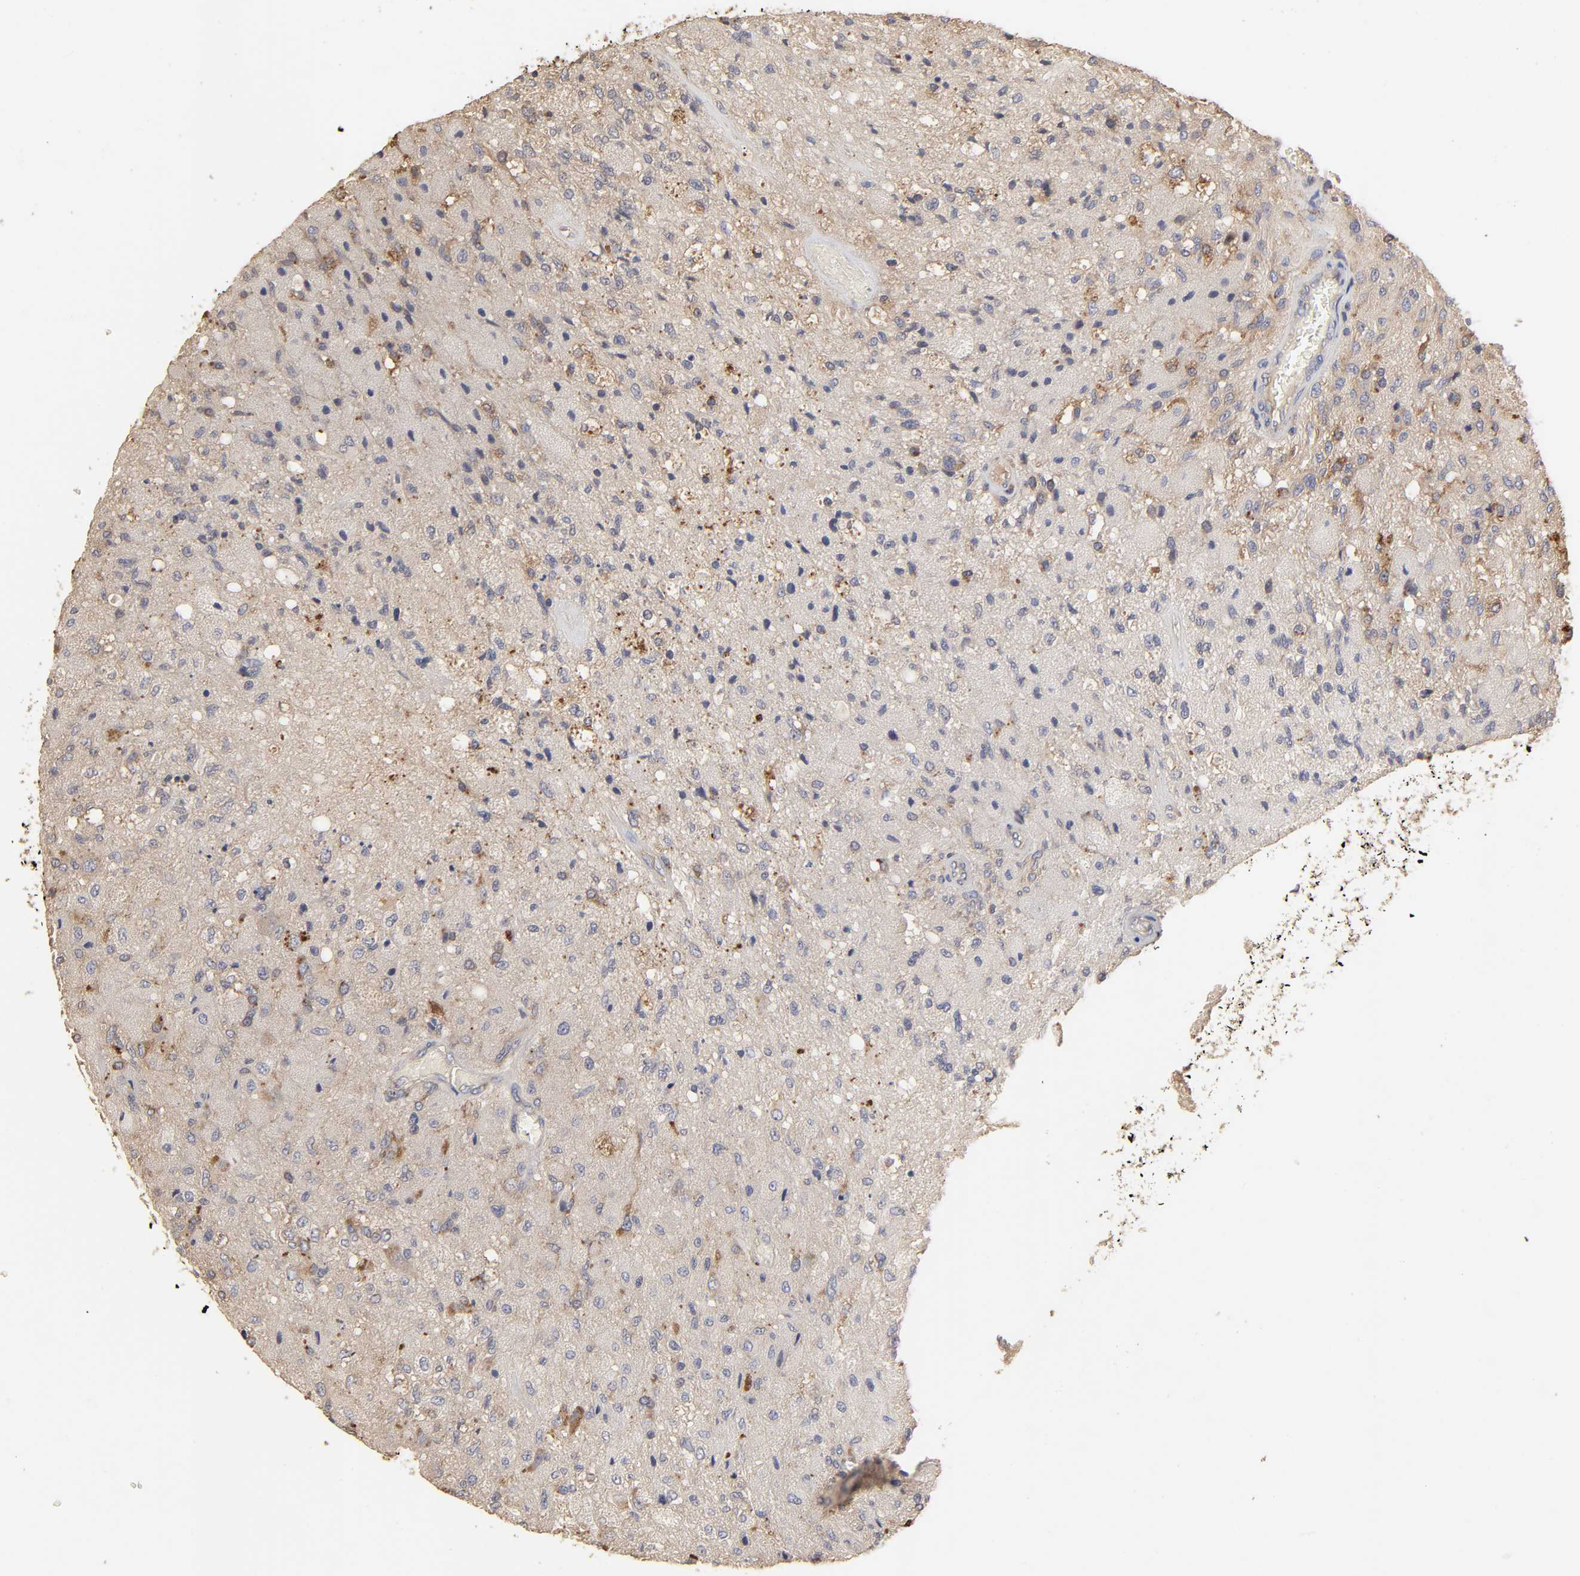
{"staining": {"intensity": "moderate", "quantity": "<25%", "location": "cytoplasmic/membranous"}, "tissue": "glioma", "cell_type": "Tumor cells", "image_type": "cancer", "snomed": [{"axis": "morphology", "description": "Normal tissue, NOS"}, {"axis": "morphology", "description": "Glioma, malignant, High grade"}, {"axis": "topography", "description": "Cerebral cortex"}], "caption": "Human malignant high-grade glioma stained with a protein marker demonstrates moderate staining in tumor cells.", "gene": "EIF4G2", "patient": {"sex": "male", "age": 77}}